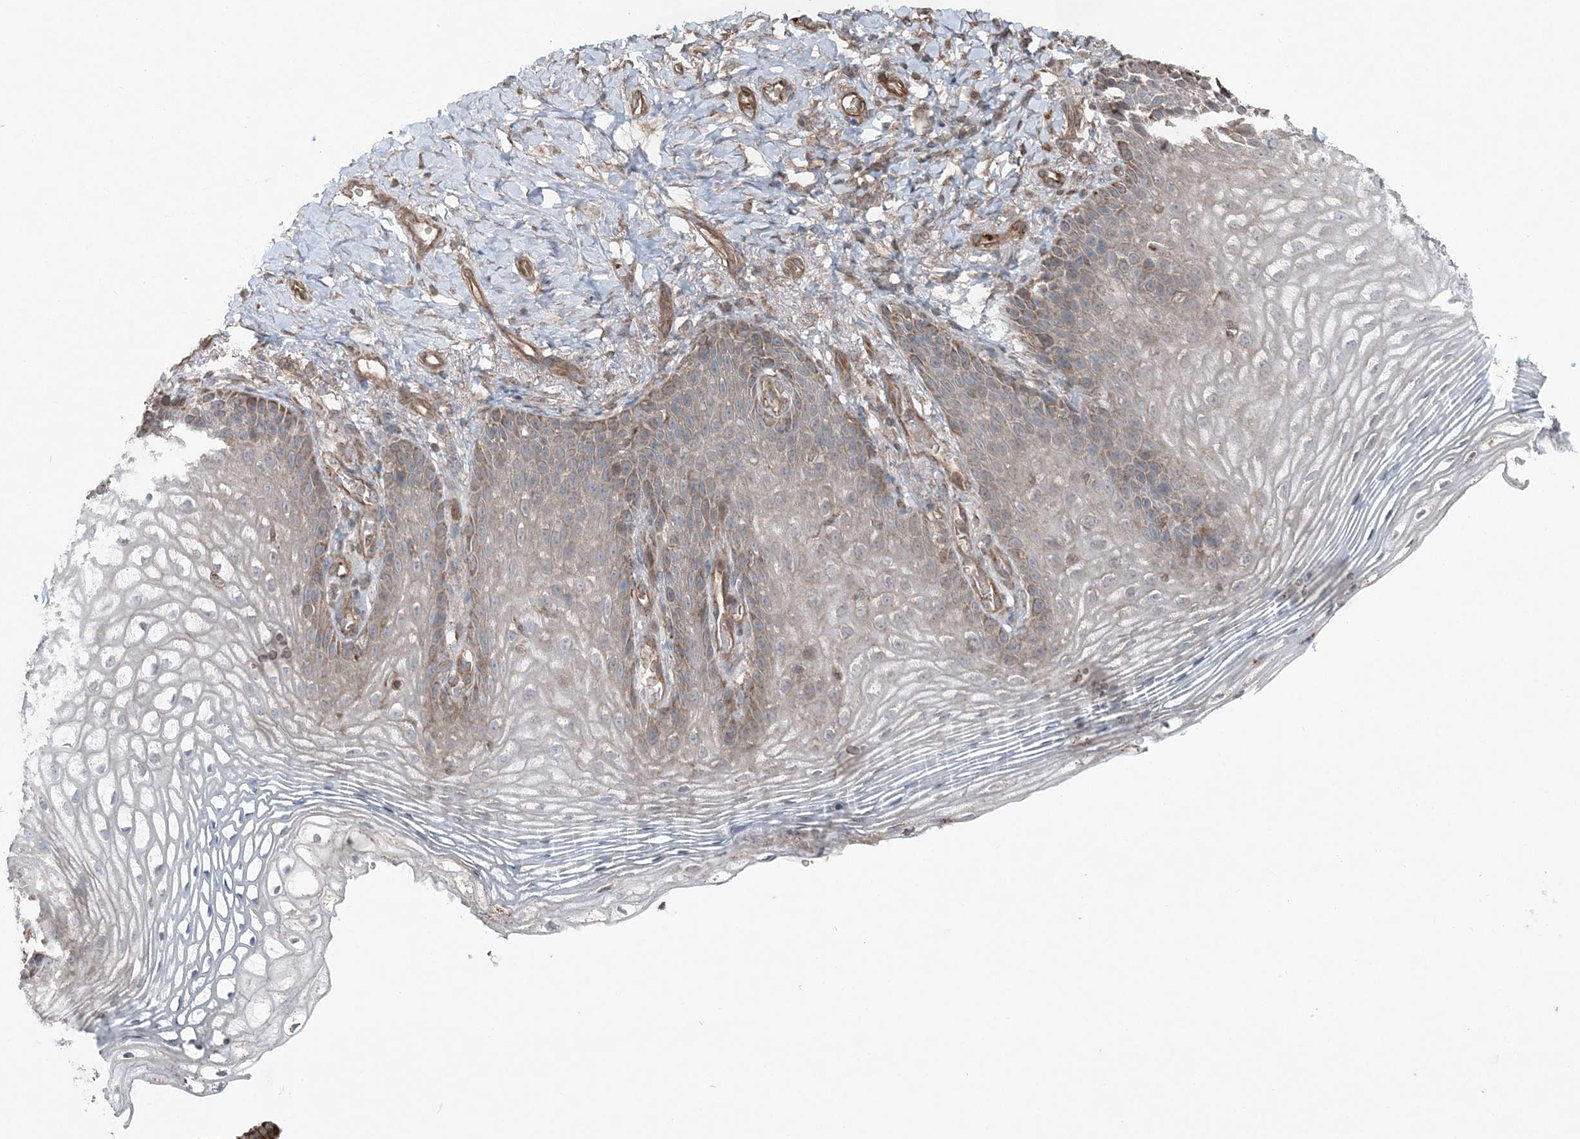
{"staining": {"intensity": "moderate", "quantity": "25%-75%", "location": "cytoplasmic/membranous"}, "tissue": "vagina", "cell_type": "Squamous epithelial cells", "image_type": "normal", "snomed": [{"axis": "morphology", "description": "Normal tissue, NOS"}, {"axis": "topography", "description": "Vagina"}], "caption": "Immunohistochemical staining of normal human vagina shows 25%-75% levels of moderate cytoplasmic/membranous protein staining in approximately 25%-75% of squamous epithelial cells.", "gene": "KY", "patient": {"sex": "female", "age": 60}}